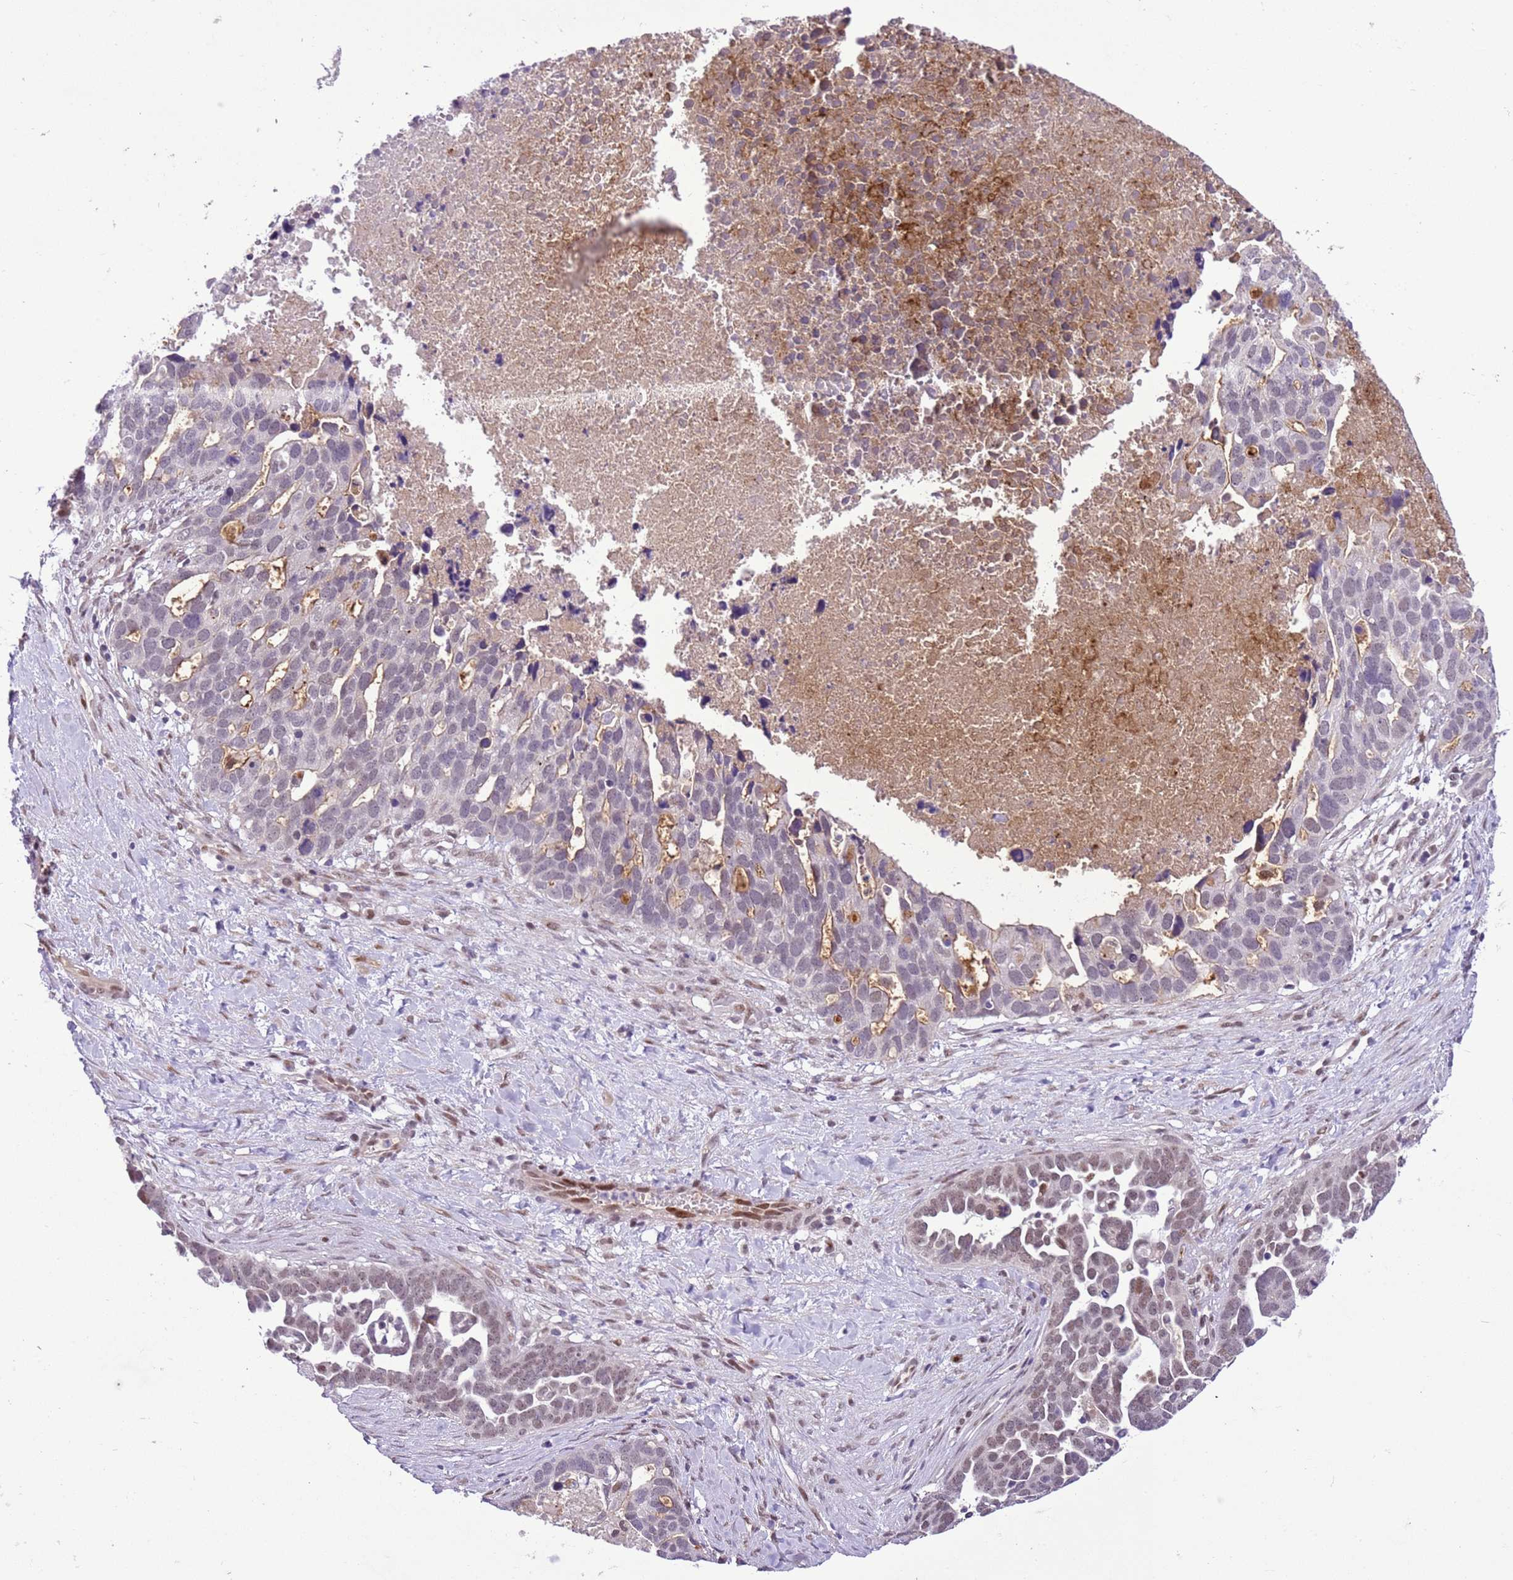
{"staining": {"intensity": "weak", "quantity": "<25%", "location": "nuclear"}, "tissue": "ovarian cancer", "cell_type": "Tumor cells", "image_type": "cancer", "snomed": [{"axis": "morphology", "description": "Cystadenocarcinoma, serous, NOS"}, {"axis": "topography", "description": "Ovary"}], "caption": "Immunohistochemical staining of human ovarian serous cystadenocarcinoma shows no significant expression in tumor cells.", "gene": "NACC2", "patient": {"sex": "female", "age": 54}}